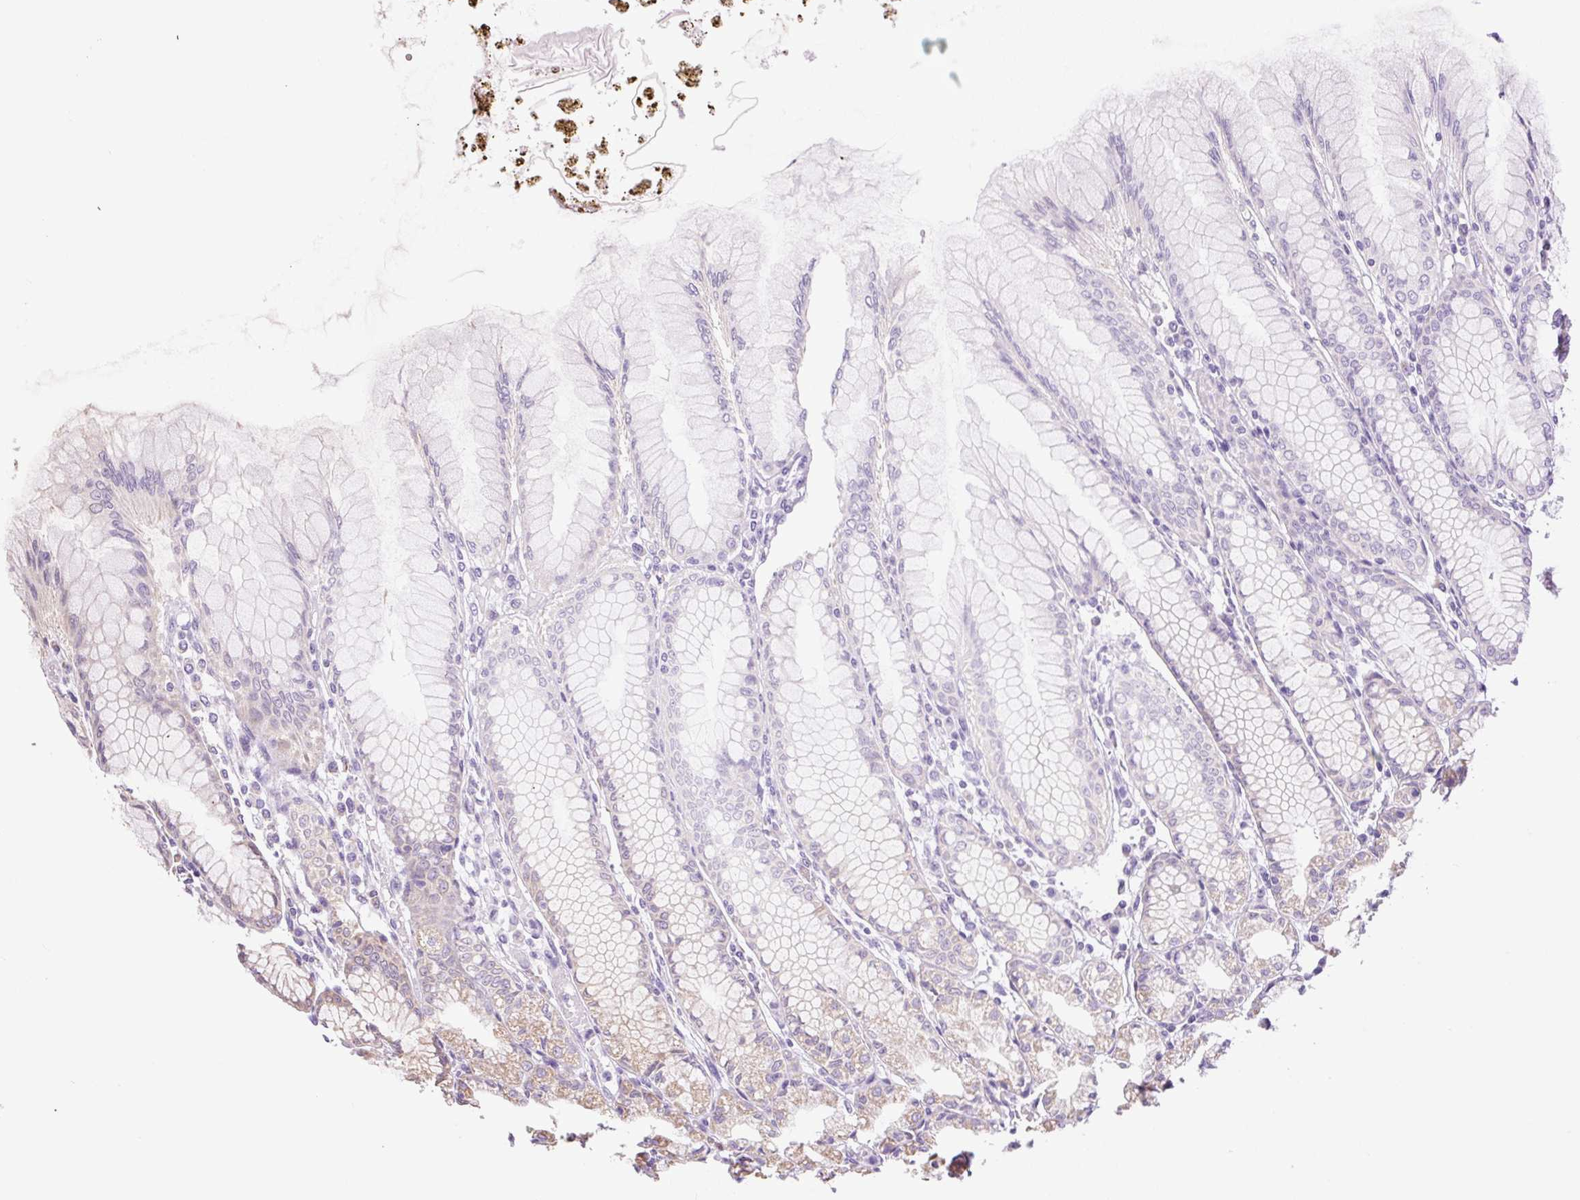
{"staining": {"intensity": "moderate", "quantity": "25%-75%", "location": "cytoplasmic/membranous"}, "tissue": "stomach", "cell_type": "Glandular cells", "image_type": "normal", "snomed": [{"axis": "morphology", "description": "Normal tissue, NOS"}, {"axis": "topography", "description": "Stomach"}], "caption": "DAB (3,3'-diaminobenzidine) immunohistochemical staining of normal human stomach demonstrates moderate cytoplasmic/membranous protein positivity in approximately 25%-75% of glandular cells. The protein of interest is shown in brown color, while the nuclei are stained blue.", "gene": "SGF29", "patient": {"sex": "female", "age": 57}}